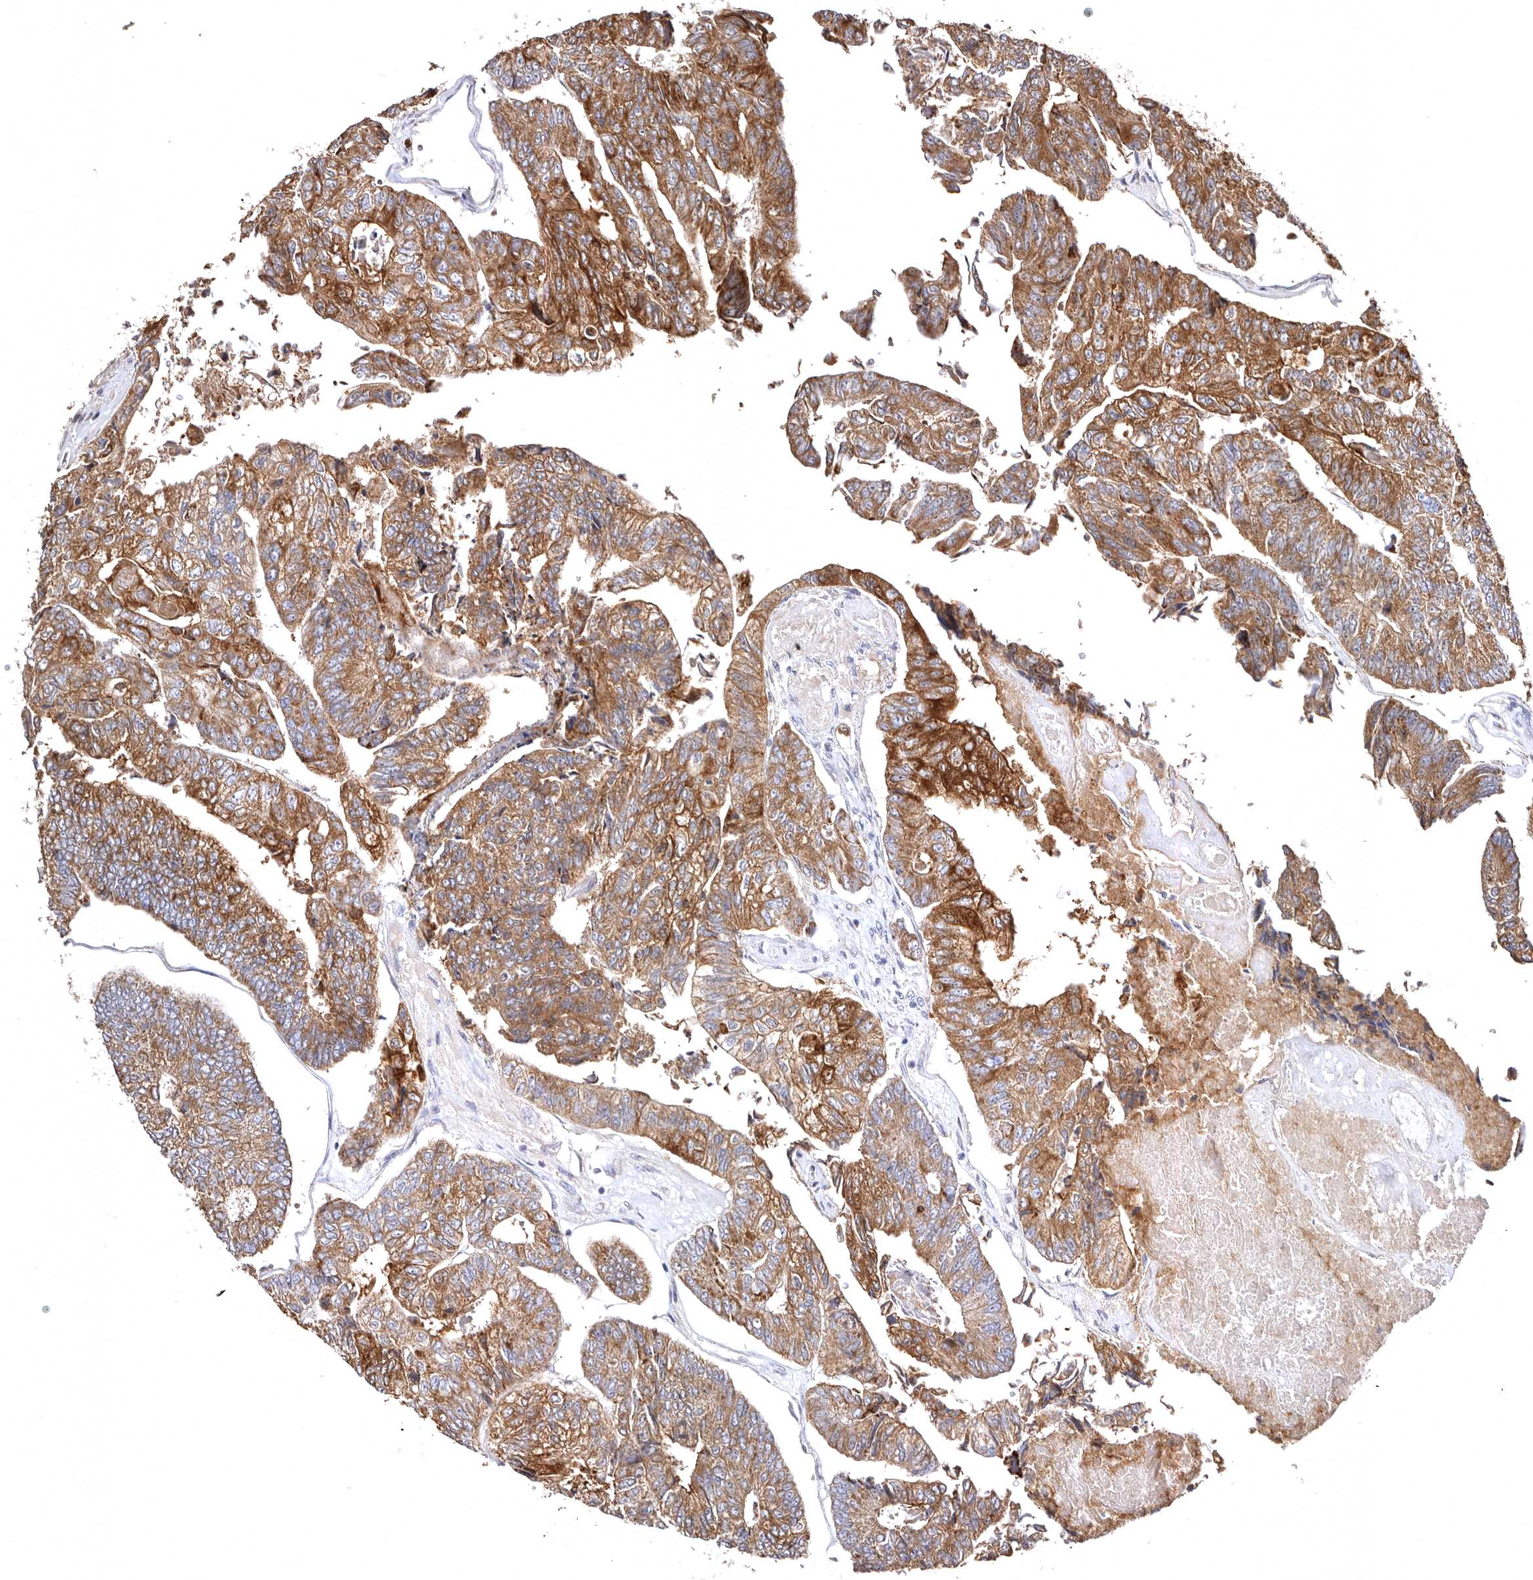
{"staining": {"intensity": "strong", "quantity": ">75%", "location": "cytoplasmic/membranous"}, "tissue": "colorectal cancer", "cell_type": "Tumor cells", "image_type": "cancer", "snomed": [{"axis": "morphology", "description": "Adenocarcinoma, NOS"}, {"axis": "topography", "description": "Colon"}], "caption": "Immunohistochemistry photomicrograph of neoplastic tissue: human colorectal cancer (adenocarcinoma) stained using immunohistochemistry displays high levels of strong protein expression localized specifically in the cytoplasmic/membranous of tumor cells, appearing as a cytoplasmic/membranous brown color.", "gene": "BAIAP2L1", "patient": {"sex": "female", "age": 67}}